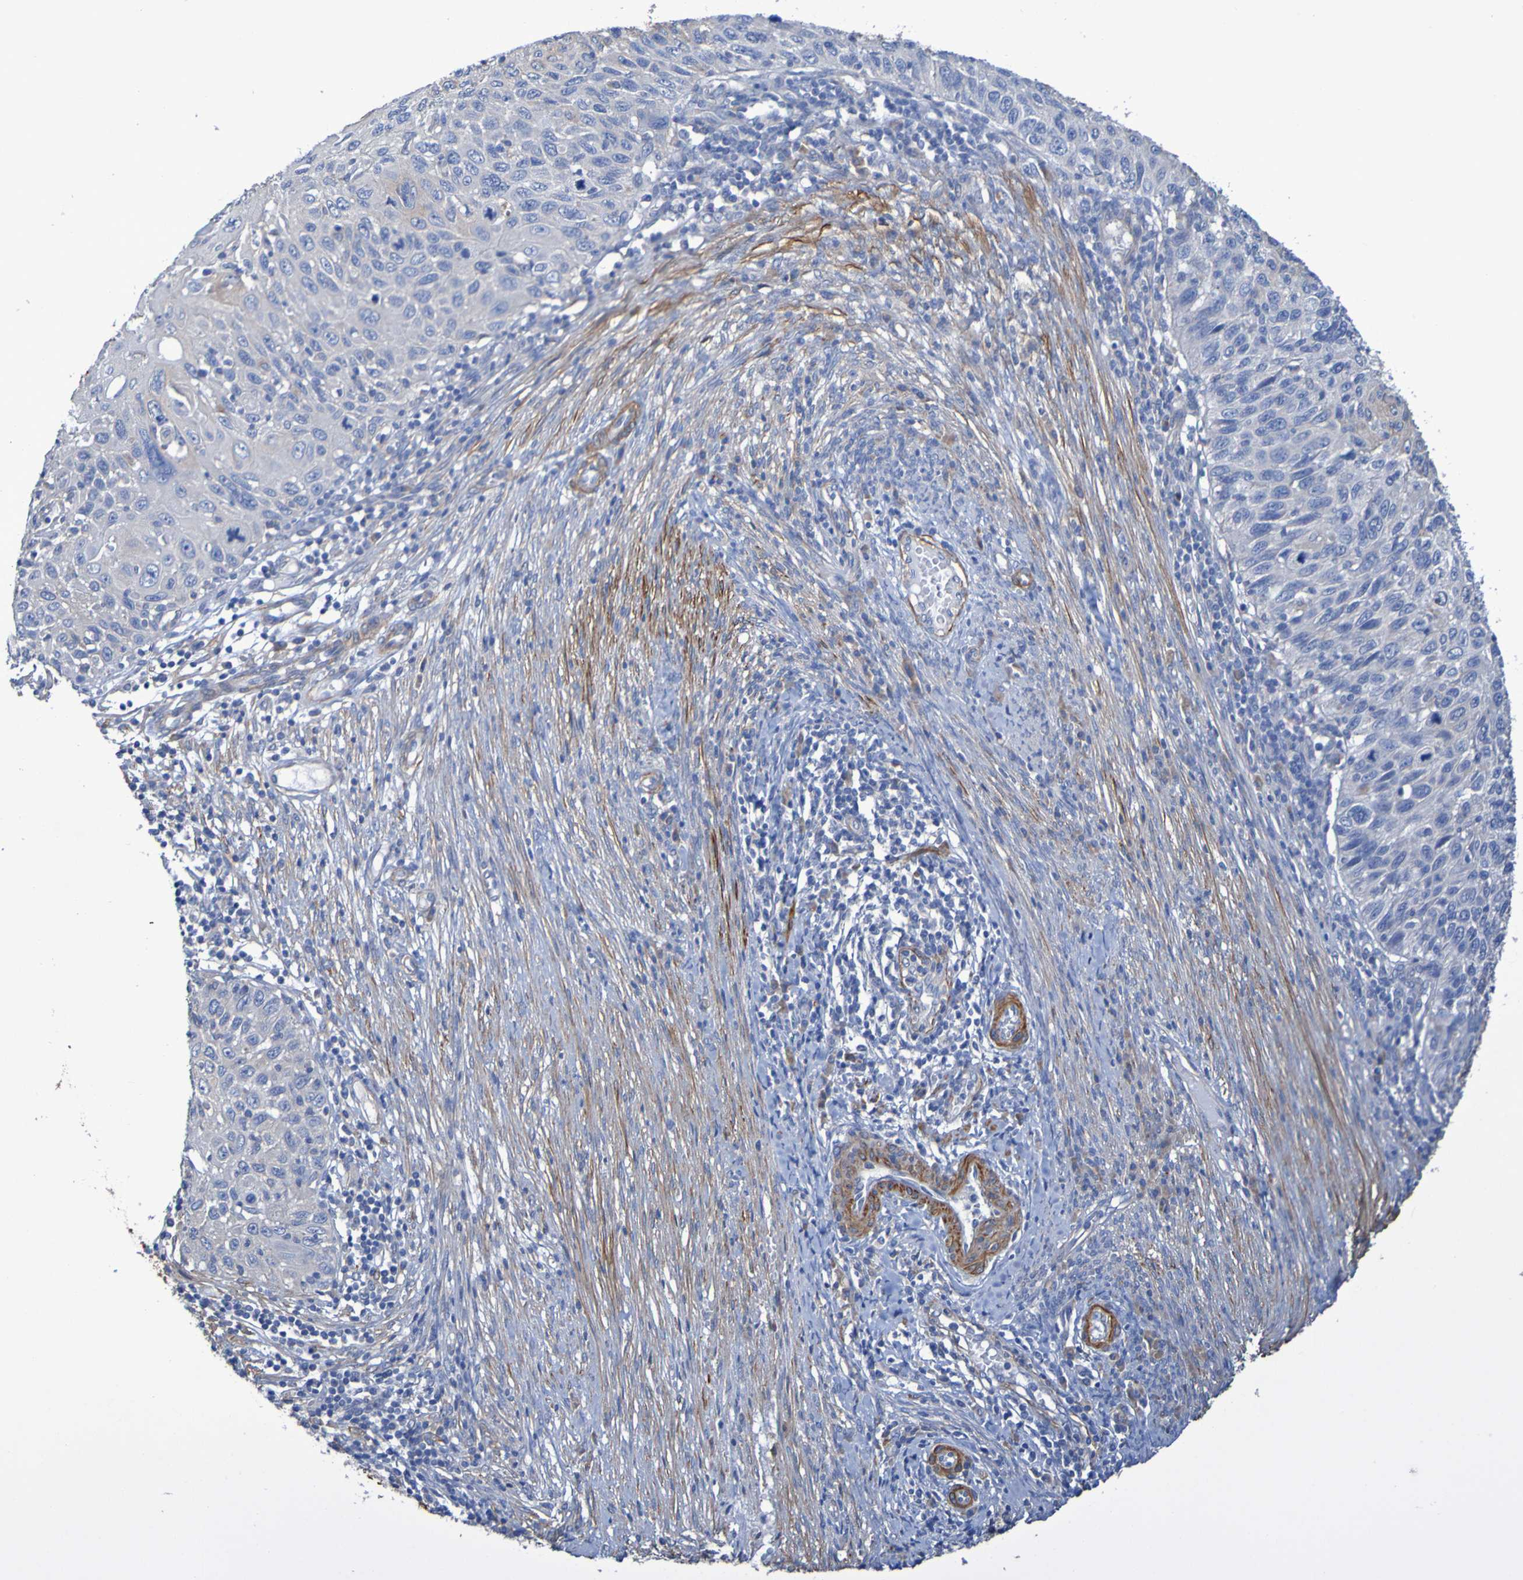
{"staining": {"intensity": "moderate", "quantity": "<25%", "location": "cytoplasmic/membranous"}, "tissue": "cervical cancer", "cell_type": "Tumor cells", "image_type": "cancer", "snomed": [{"axis": "morphology", "description": "Squamous cell carcinoma, NOS"}, {"axis": "topography", "description": "Cervix"}], "caption": "Protein expression analysis of human squamous cell carcinoma (cervical) reveals moderate cytoplasmic/membranous positivity in about <25% of tumor cells.", "gene": "SRPRB", "patient": {"sex": "female", "age": 70}}